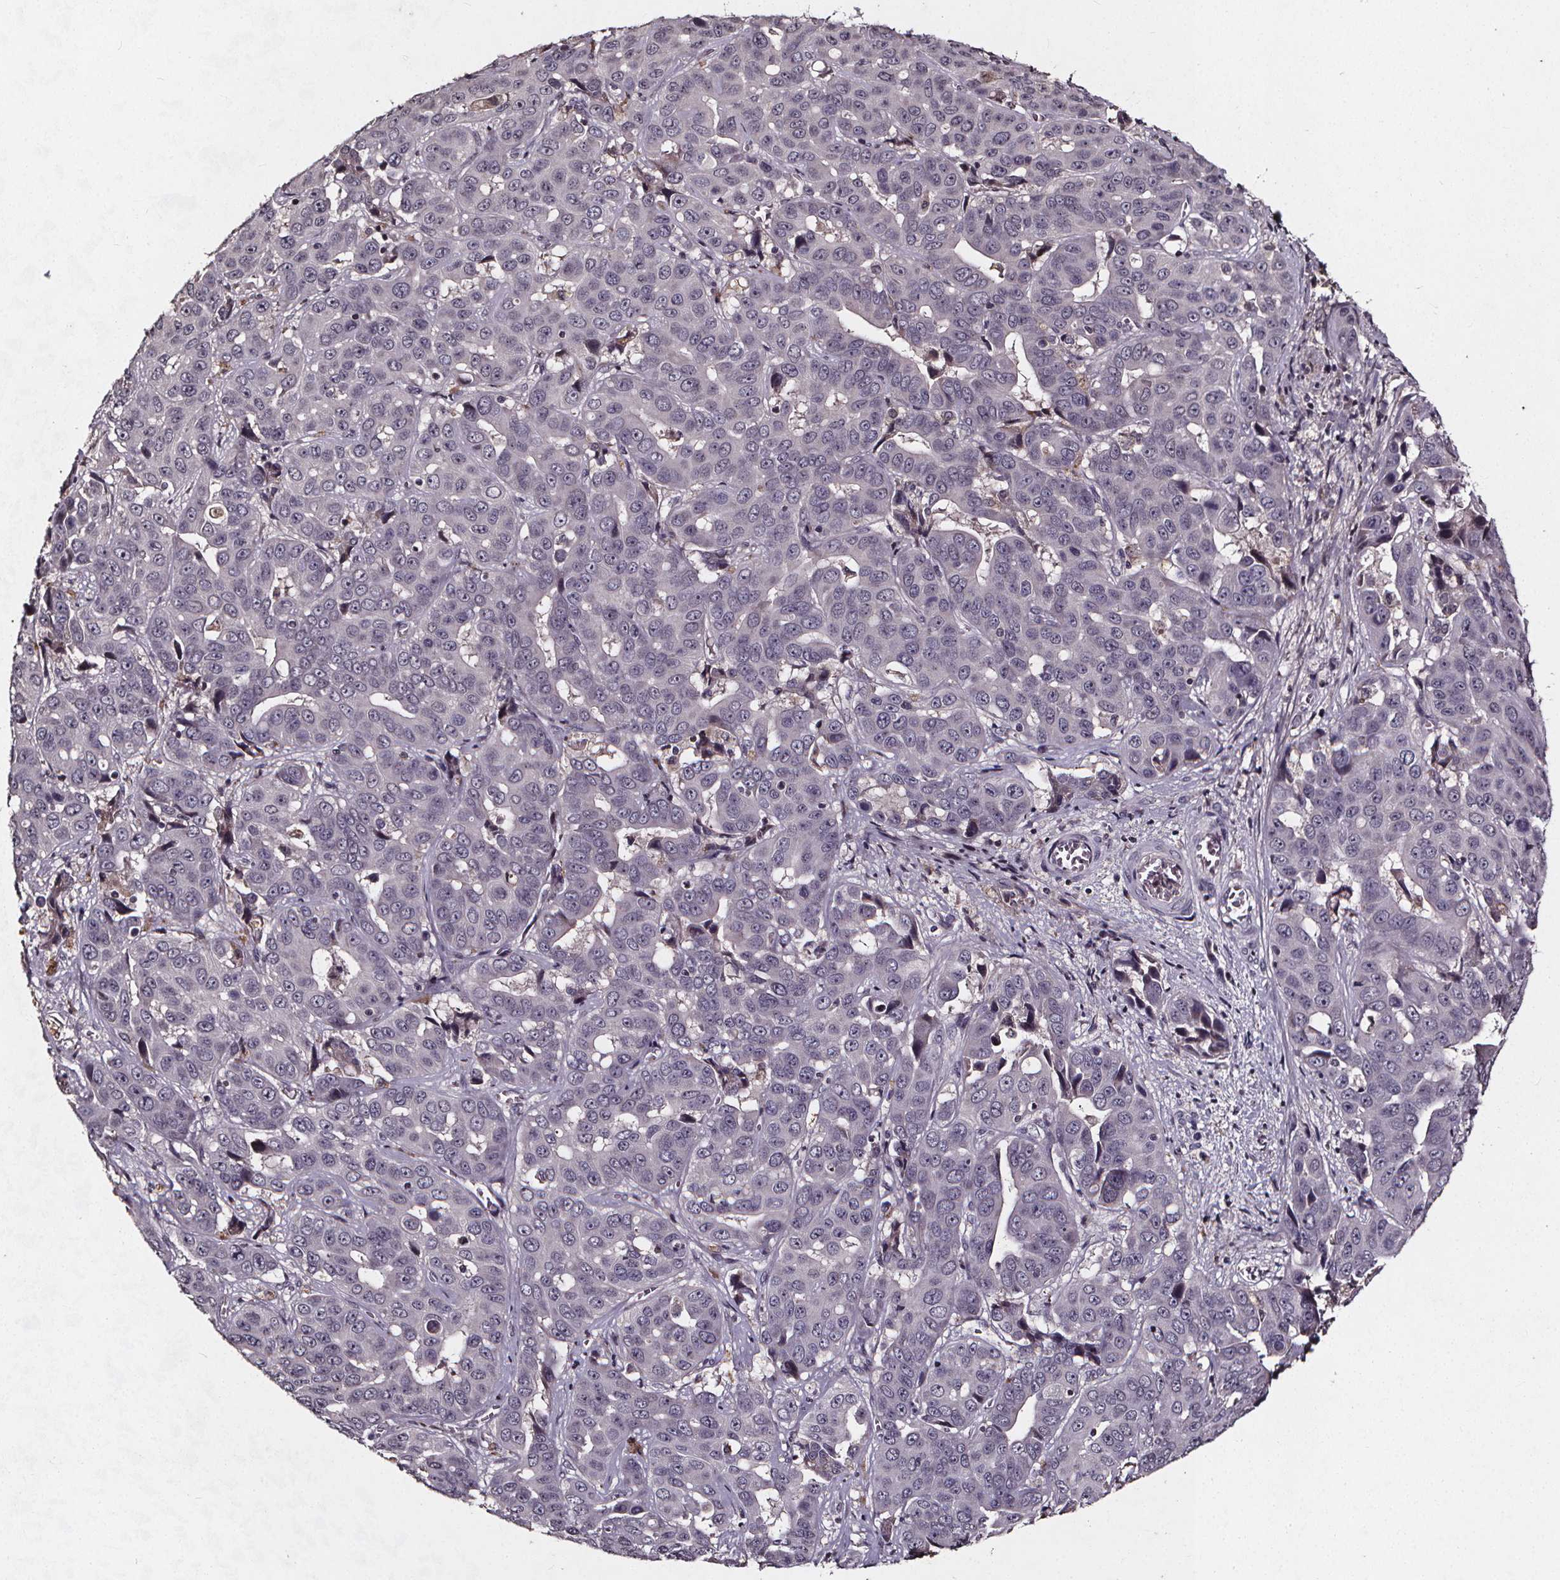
{"staining": {"intensity": "negative", "quantity": "none", "location": "none"}, "tissue": "liver cancer", "cell_type": "Tumor cells", "image_type": "cancer", "snomed": [{"axis": "morphology", "description": "Cholangiocarcinoma"}, {"axis": "topography", "description": "Liver"}], "caption": "Protein analysis of cholangiocarcinoma (liver) shows no significant staining in tumor cells.", "gene": "SPAG8", "patient": {"sex": "female", "age": 52}}